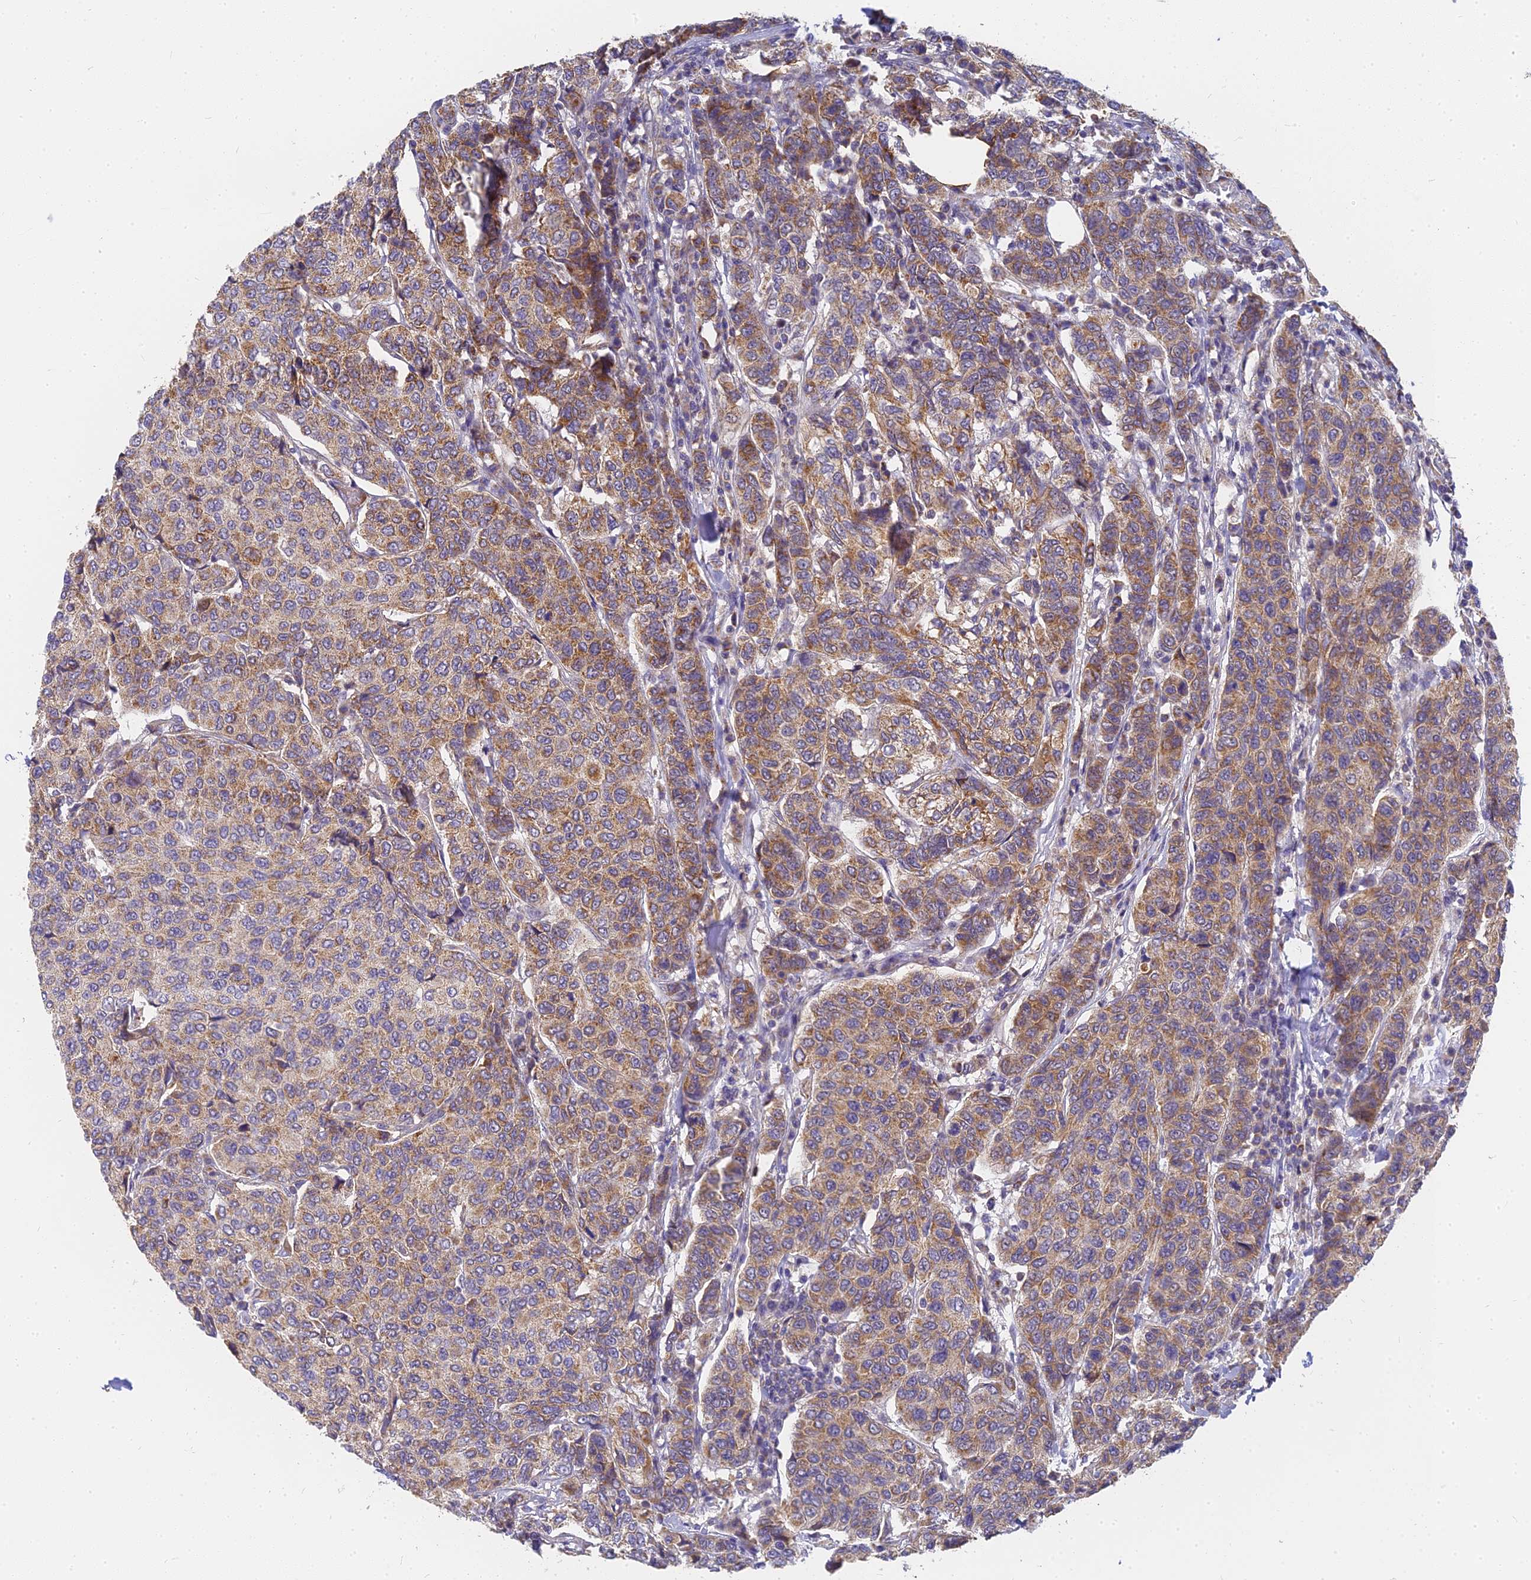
{"staining": {"intensity": "moderate", "quantity": ">75%", "location": "cytoplasmic/membranous"}, "tissue": "breast cancer", "cell_type": "Tumor cells", "image_type": "cancer", "snomed": [{"axis": "morphology", "description": "Duct carcinoma"}, {"axis": "topography", "description": "Breast"}], "caption": "Human breast cancer (intraductal carcinoma) stained for a protein (brown) displays moderate cytoplasmic/membranous positive staining in about >75% of tumor cells.", "gene": "MRPL15", "patient": {"sex": "female", "age": 55}}